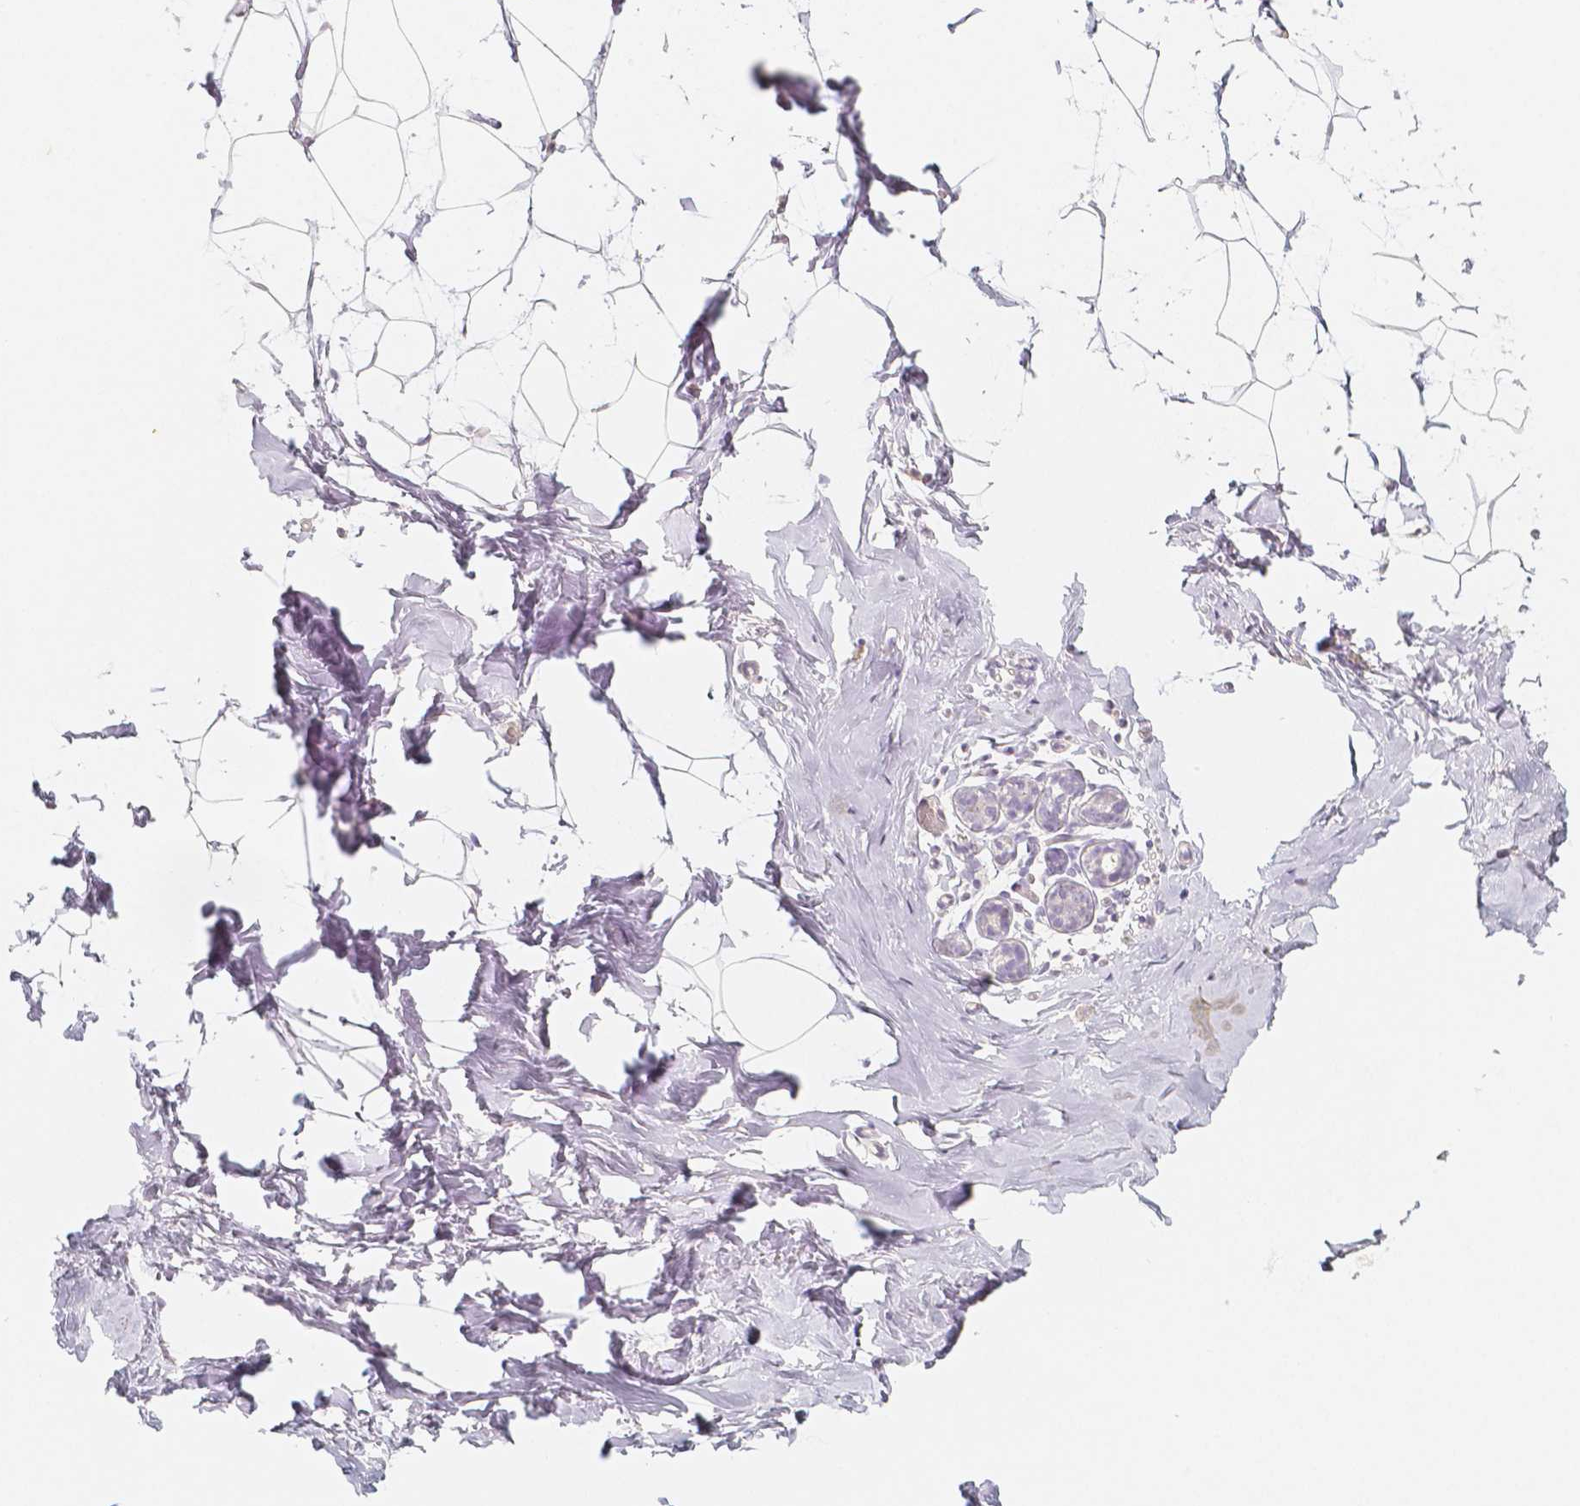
{"staining": {"intensity": "negative", "quantity": "none", "location": "none"}, "tissue": "breast", "cell_type": "Adipocytes", "image_type": "normal", "snomed": [{"axis": "morphology", "description": "Normal tissue, NOS"}, {"axis": "topography", "description": "Breast"}], "caption": "The immunohistochemistry (IHC) histopathology image has no significant expression in adipocytes of breast. The staining was performed using DAB (3,3'-diaminobenzidine) to visualize the protein expression in brown, while the nuclei were stained in blue with hematoxylin (Magnification: 20x).", "gene": "THY1", "patient": {"sex": "female", "age": 32}}